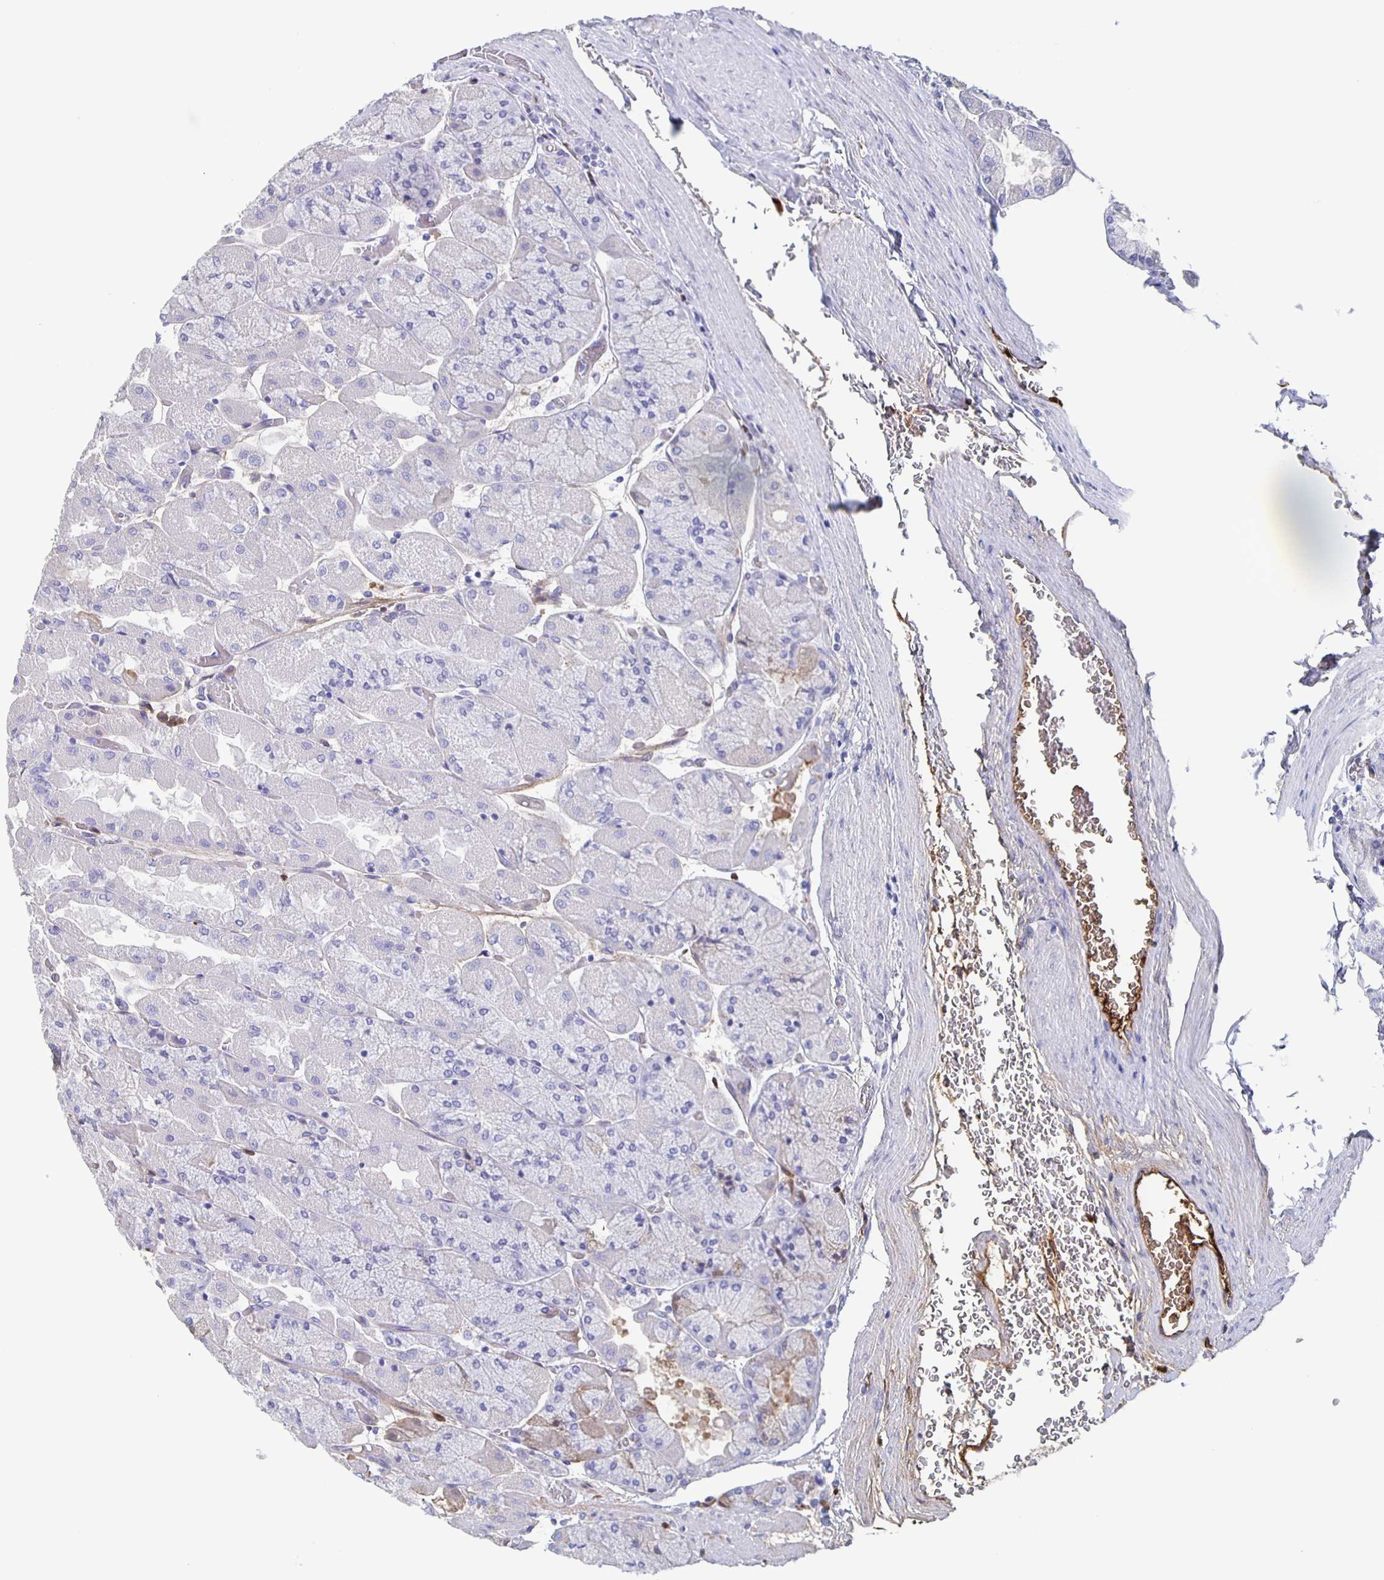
{"staining": {"intensity": "negative", "quantity": "none", "location": "none"}, "tissue": "stomach", "cell_type": "Glandular cells", "image_type": "normal", "snomed": [{"axis": "morphology", "description": "Normal tissue, NOS"}, {"axis": "topography", "description": "Stomach"}], "caption": "Stomach stained for a protein using immunohistochemistry (IHC) reveals no expression glandular cells.", "gene": "FGA", "patient": {"sex": "female", "age": 61}}